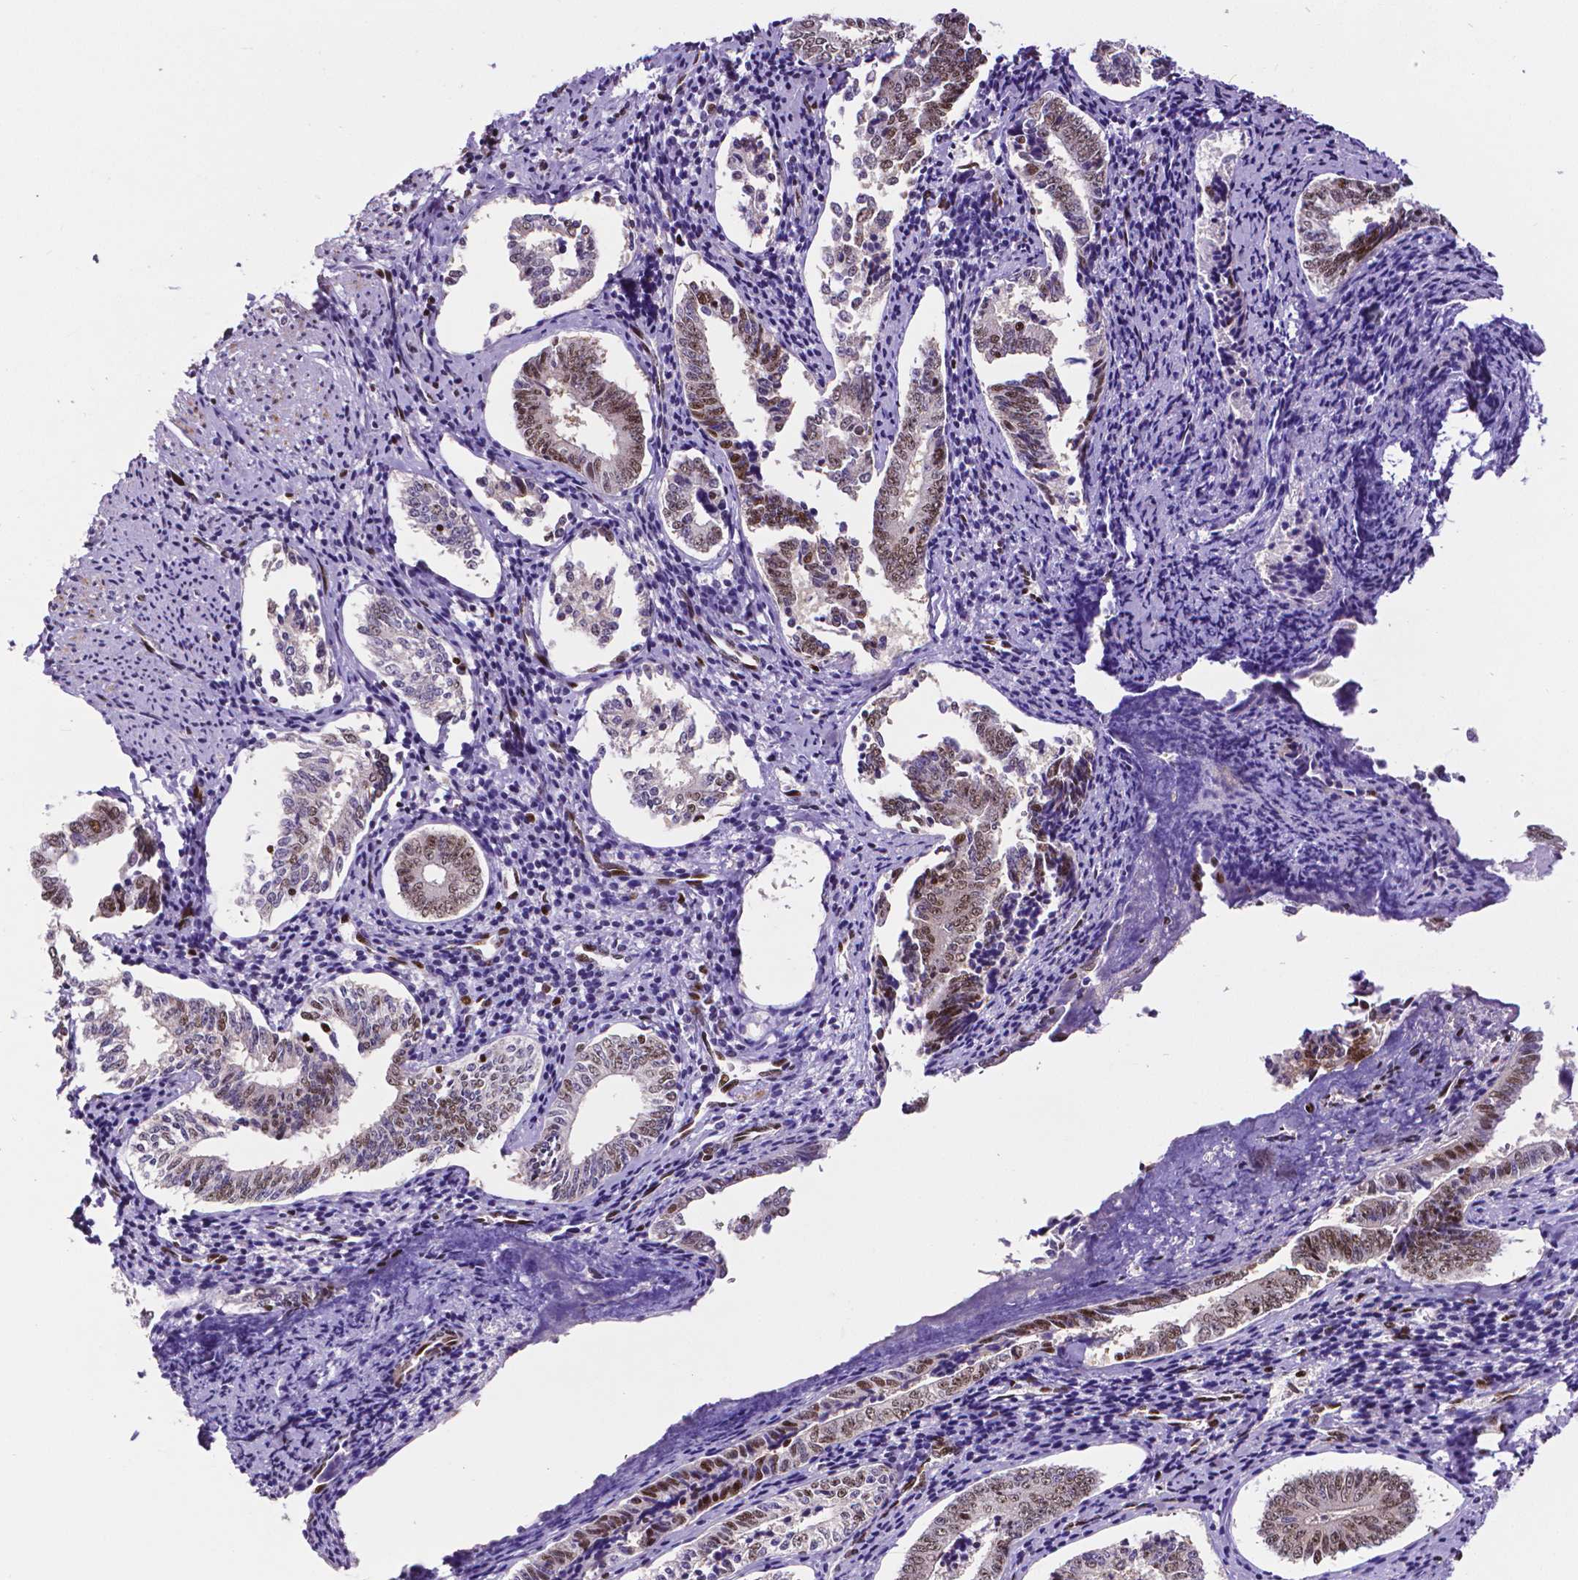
{"staining": {"intensity": "moderate", "quantity": ">75%", "location": "nuclear"}, "tissue": "cervical cancer", "cell_type": "Tumor cells", "image_type": "cancer", "snomed": [{"axis": "morphology", "description": "Squamous cell carcinoma, NOS"}, {"axis": "topography", "description": "Cervix"}], "caption": "Immunohistochemical staining of cervical cancer displays medium levels of moderate nuclear protein expression in about >75% of tumor cells.", "gene": "CTCF", "patient": {"sex": "female", "age": 59}}